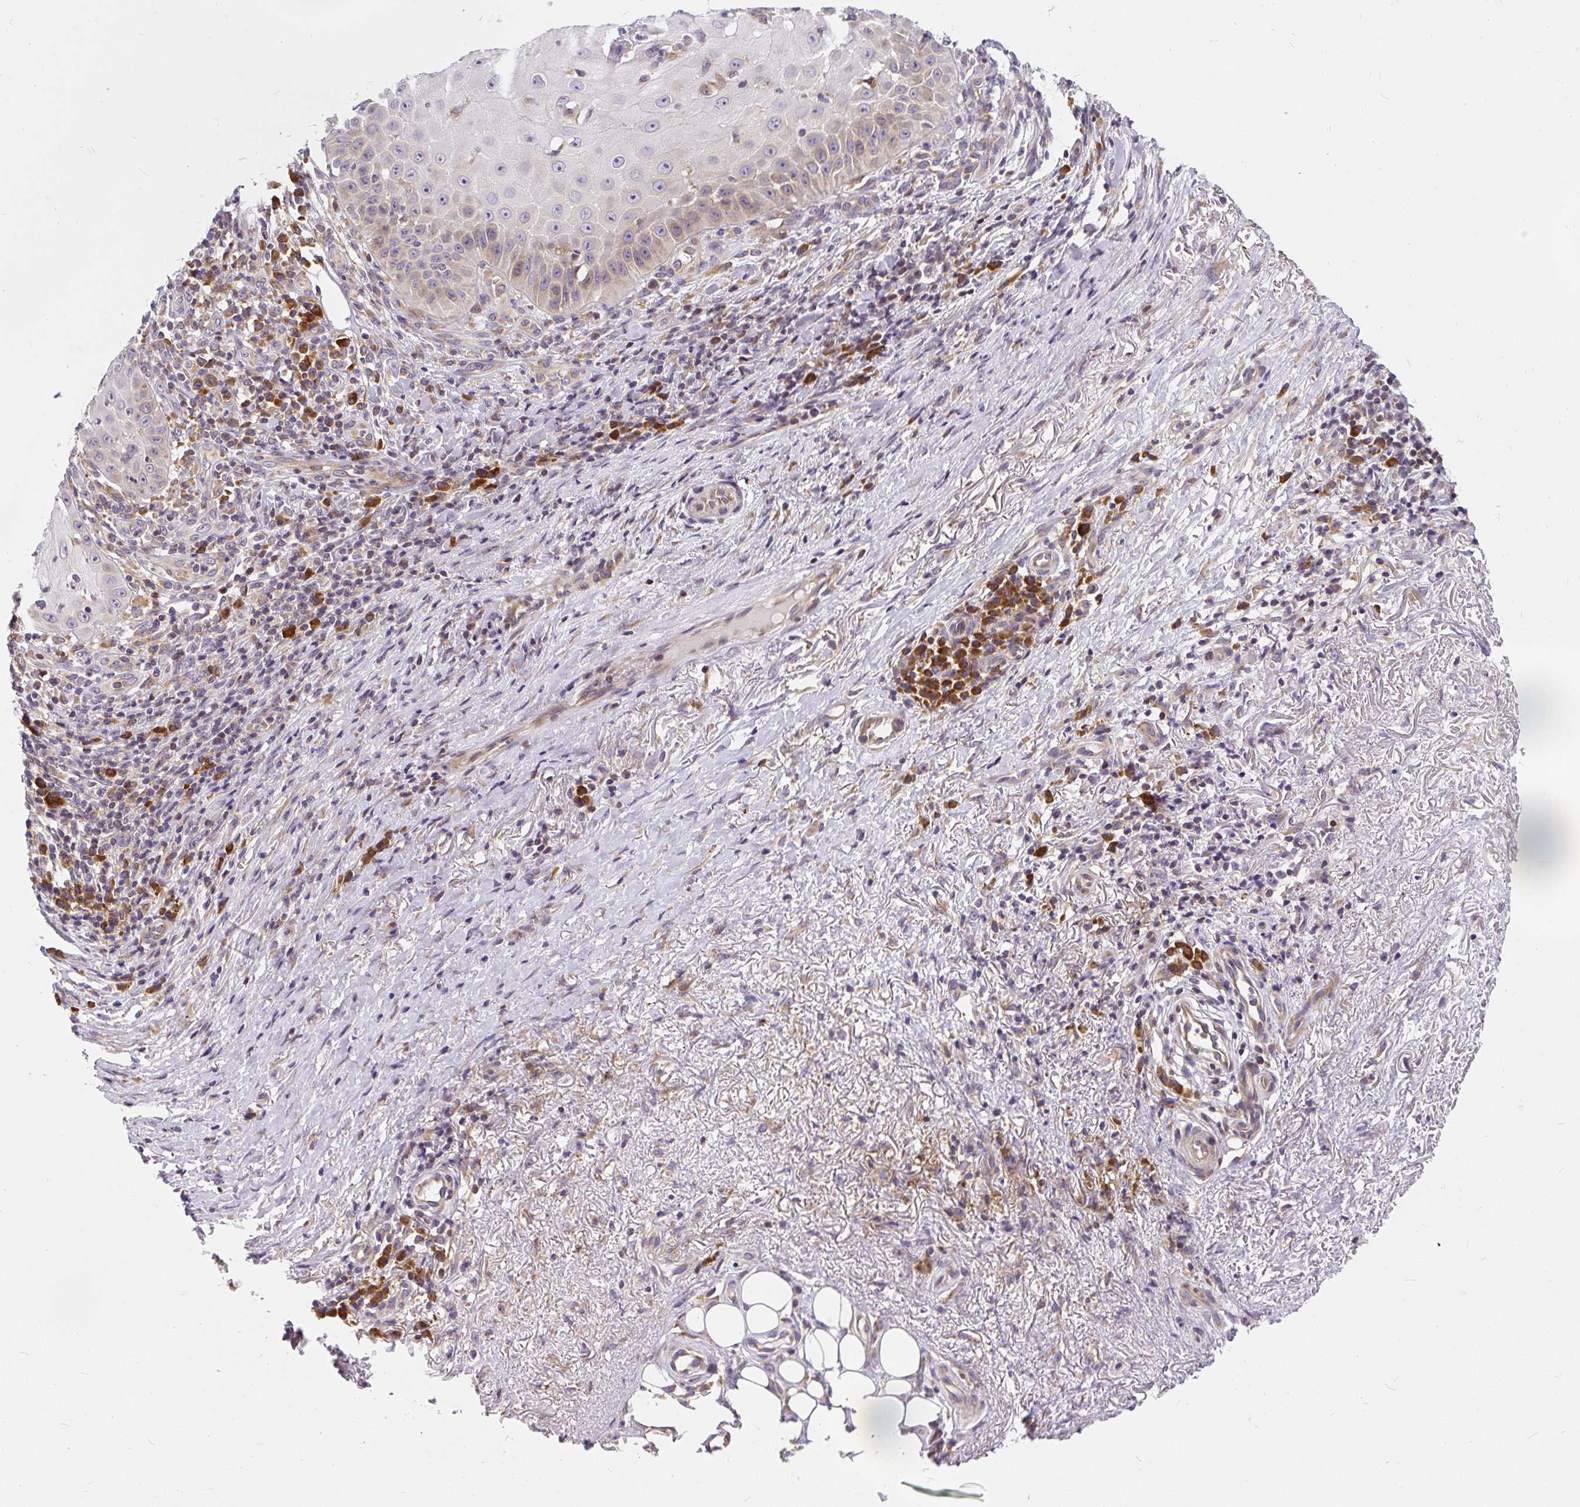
{"staining": {"intensity": "weak", "quantity": "<25%", "location": "cytoplasmic/membranous"}, "tissue": "skin cancer", "cell_type": "Tumor cells", "image_type": "cancer", "snomed": [{"axis": "morphology", "description": "Squamous cell carcinoma, NOS"}, {"axis": "topography", "description": "Skin"}], "caption": "Skin squamous cell carcinoma stained for a protein using IHC exhibits no positivity tumor cells.", "gene": "CYP20A1", "patient": {"sex": "male", "age": 70}}